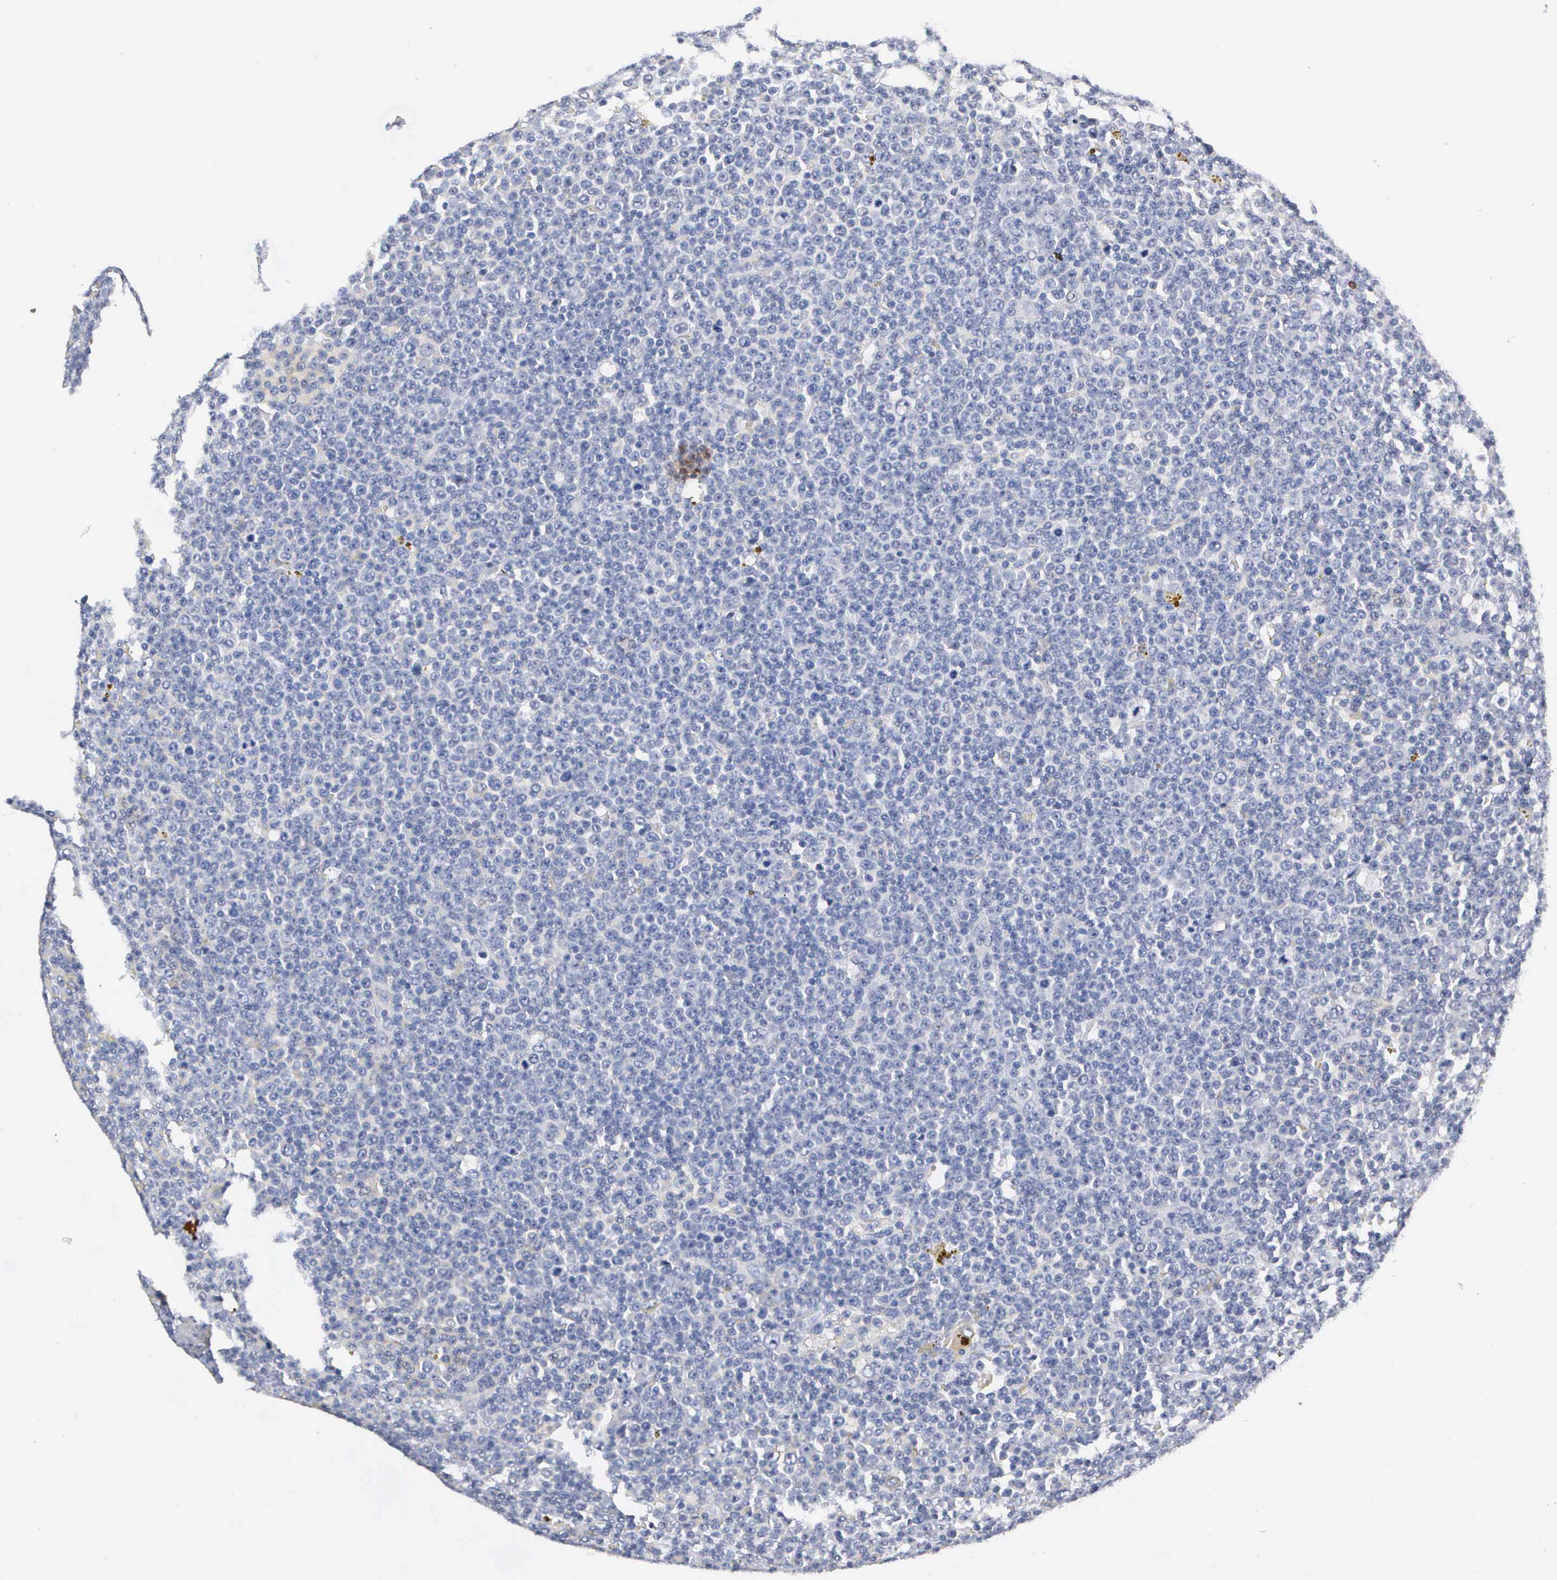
{"staining": {"intensity": "negative", "quantity": "none", "location": "none"}, "tissue": "lymphoma", "cell_type": "Tumor cells", "image_type": "cancer", "snomed": [{"axis": "morphology", "description": "Malignant lymphoma, non-Hodgkin's type, Low grade"}, {"axis": "topography", "description": "Lymph node"}], "caption": "DAB (3,3'-diaminobenzidine) immunohistochemical staining of lymphoma reveals no significant expression in tumor cells.", "gene": "ASPHD2", "patient": {"sex": "male", "age": 50}}